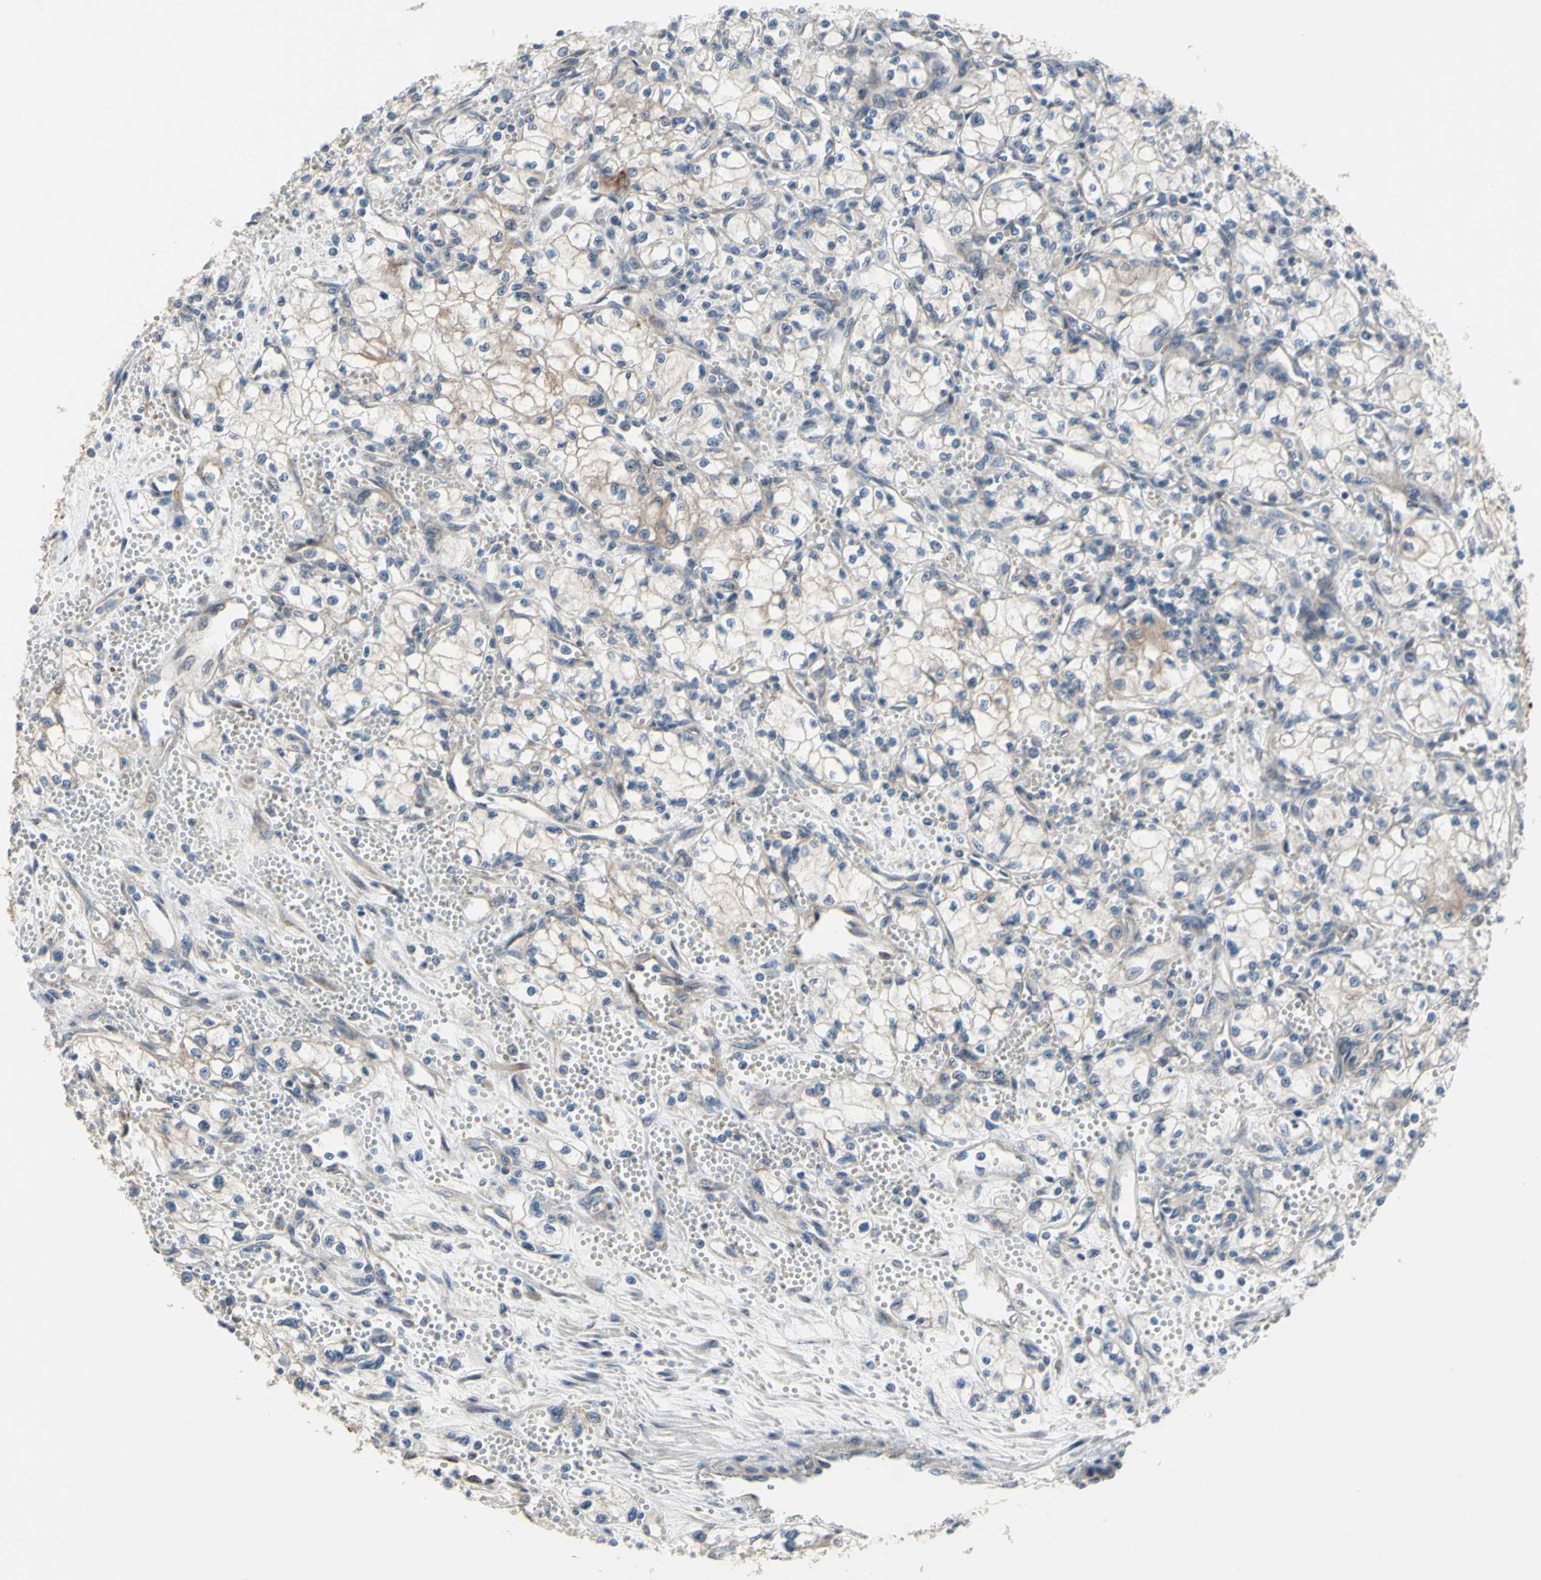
{"staining": {"intensity": "weak", "quantity": "<25%", "location": "cytoplasmic/membranous"}, "tissue": "renal cancer", "cell_type": "Tumor cells", "image_type": "cancer", "snomed": [{"axis": "morphology", "description": "Normal tissue, NOS"}, {"axis": "morphology", "description": "Adenocarcinoma, NOS"}, {"axis": "topography", "description": "Kidney"}], "caption": "Protein analysis of renal cancer (adenocarcinoma) exhibits no significant positivity in tumor cells. (Immunohistochemistry (ihc), brightfield microscopy, high magnification).", "gene": "GRAMD2B", "patient": {"sex": "male", "age": 59}}